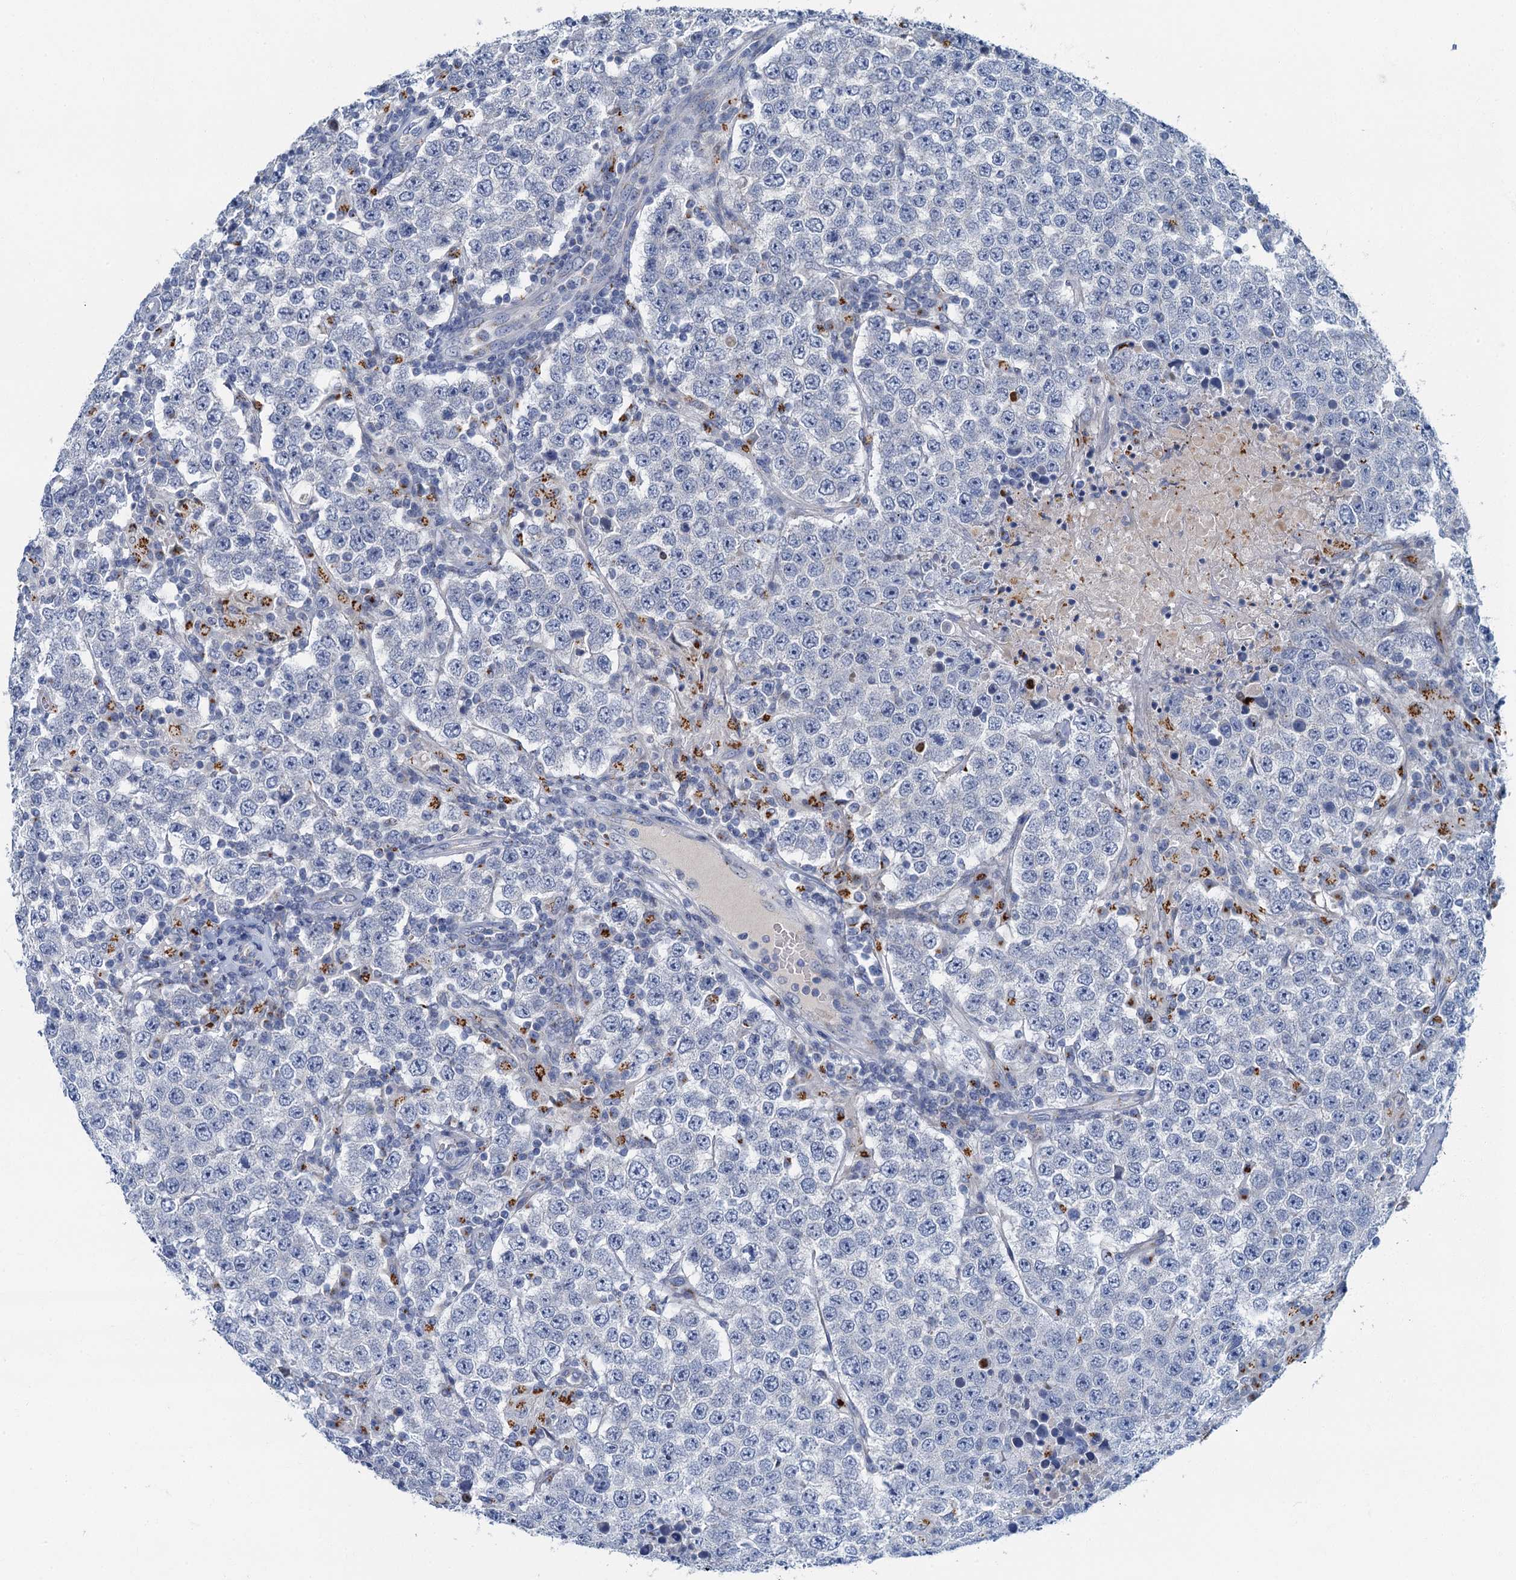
{"staining": {"intensity": "negative", "quantity": "none", "location": "none"}, "tissue": "testis cancer", "cell_type": "Tumor cells", "image_type": "cancer", "snomed": [{"axis": "morphology", "description": "Normal tissue, NOS"}, {"axis": "morphology", "description": "Urothelial carcinoma, High grade"}, {"axis": "morphology", "description": "Seminoma, NOS"}, {"axis": "morphology", "description": "Carcinoma, Embryonal, NOS"}, {"axis": "topography", "description": "Urinary bladder"}, {"axis": "topography", "description": "Testis"}], "caption": "The IHC image has no significant staining in tumor cells of testis seminoma tissue. (IHC, brightfield microscopy, high magnification).", "gene": "LYPD3", "patient": {"sex": "male", "age": 41}}